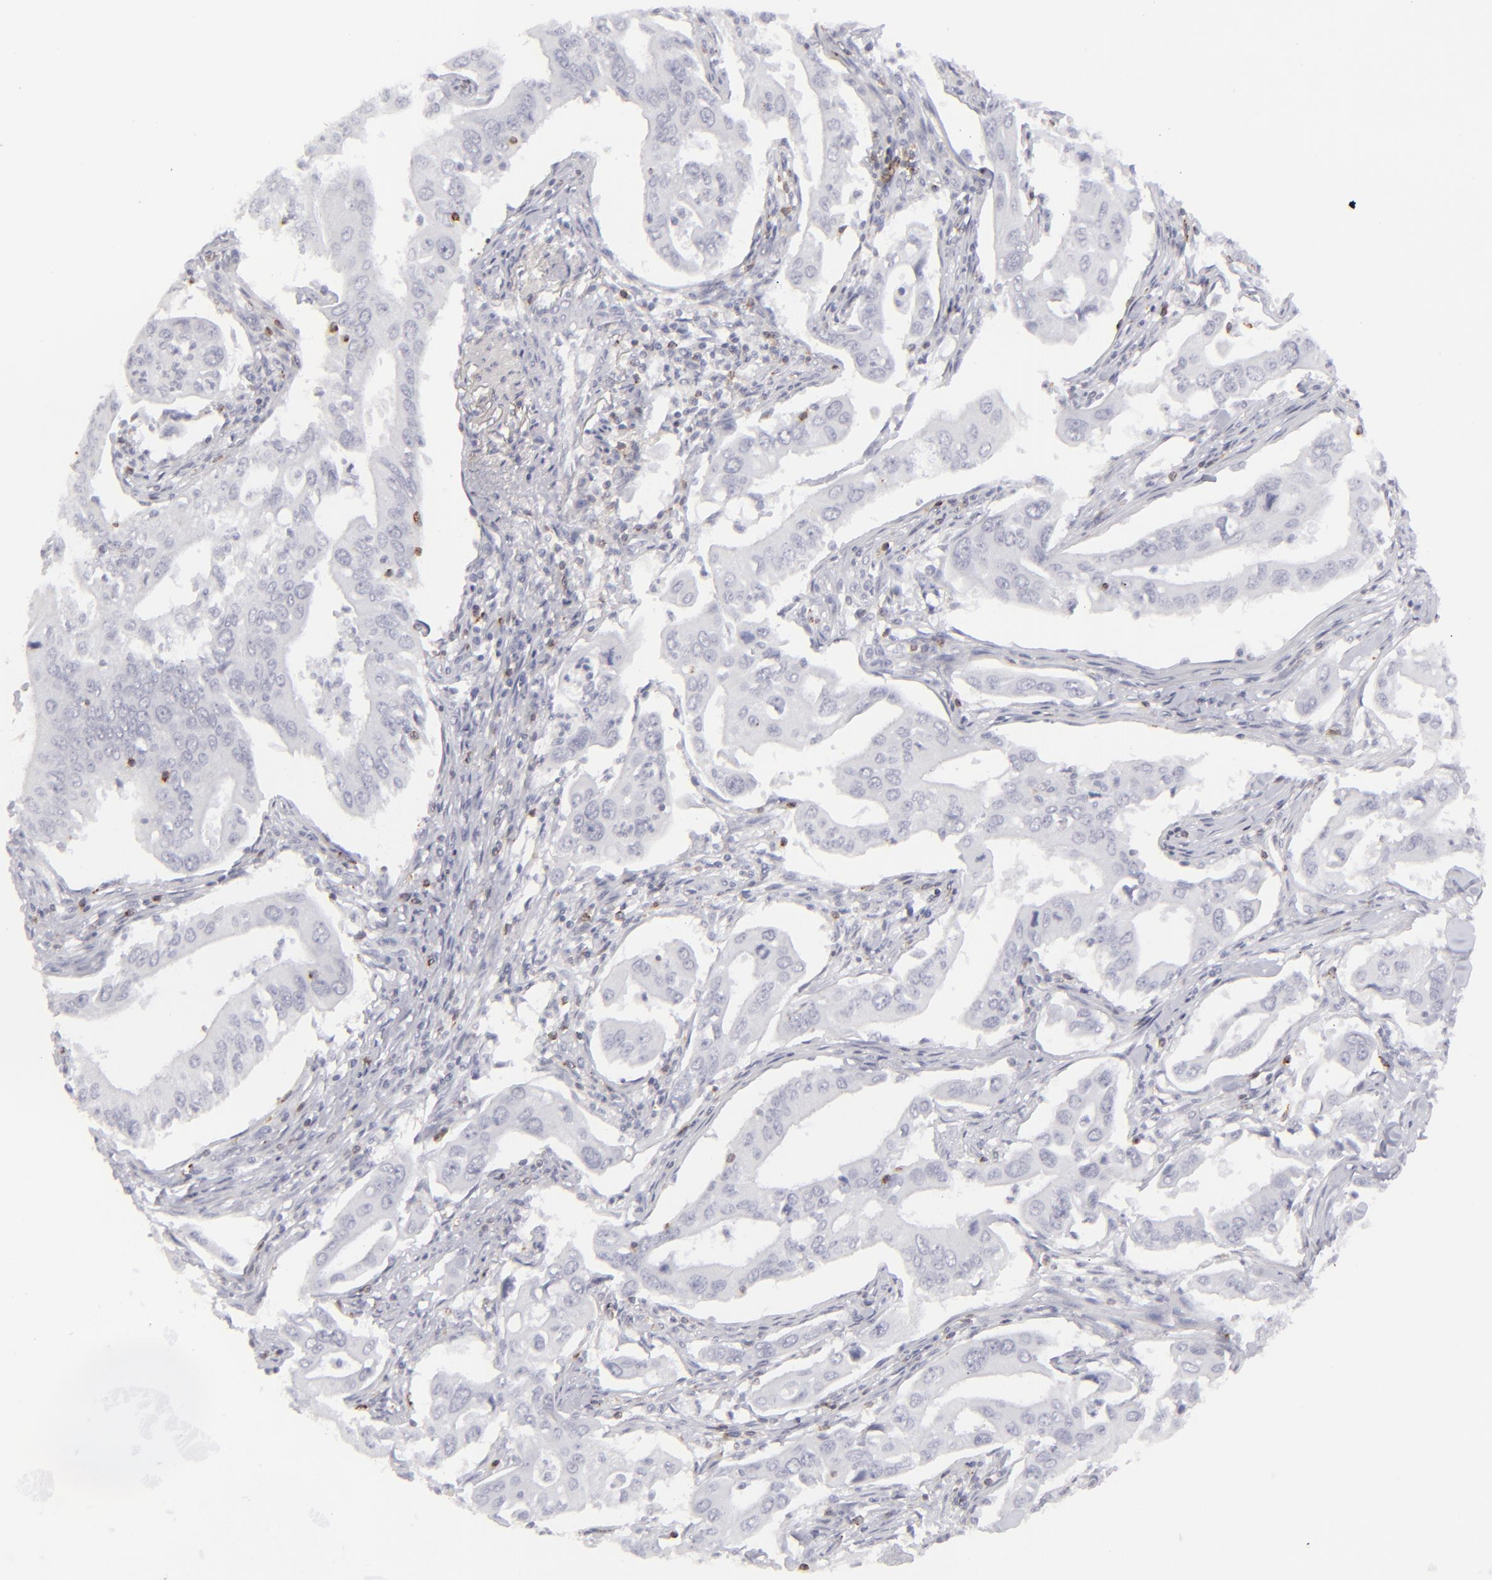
{"staining": {"intensity": "negative", "quantity": "none", "location": "none"}, "tissue": "lung cancer", "cell_type": "Tumor cells", "image_type": "cancer", "snomed": [{"axis": "morphology", "description": "Adenocarcinoma, NOS"}, {"axis": "topography", "description": "Lung"}], "caption": "The IHC histopathology image has no significant staining in tumor cells of lung cancer (adenocarcinoma) tissue. The staining is performed using DAB brown chromogen with nuclei counter-stained in using hematoxylin.", "gene": "CD7", "patient": {"sex": "male", "age": 48}}